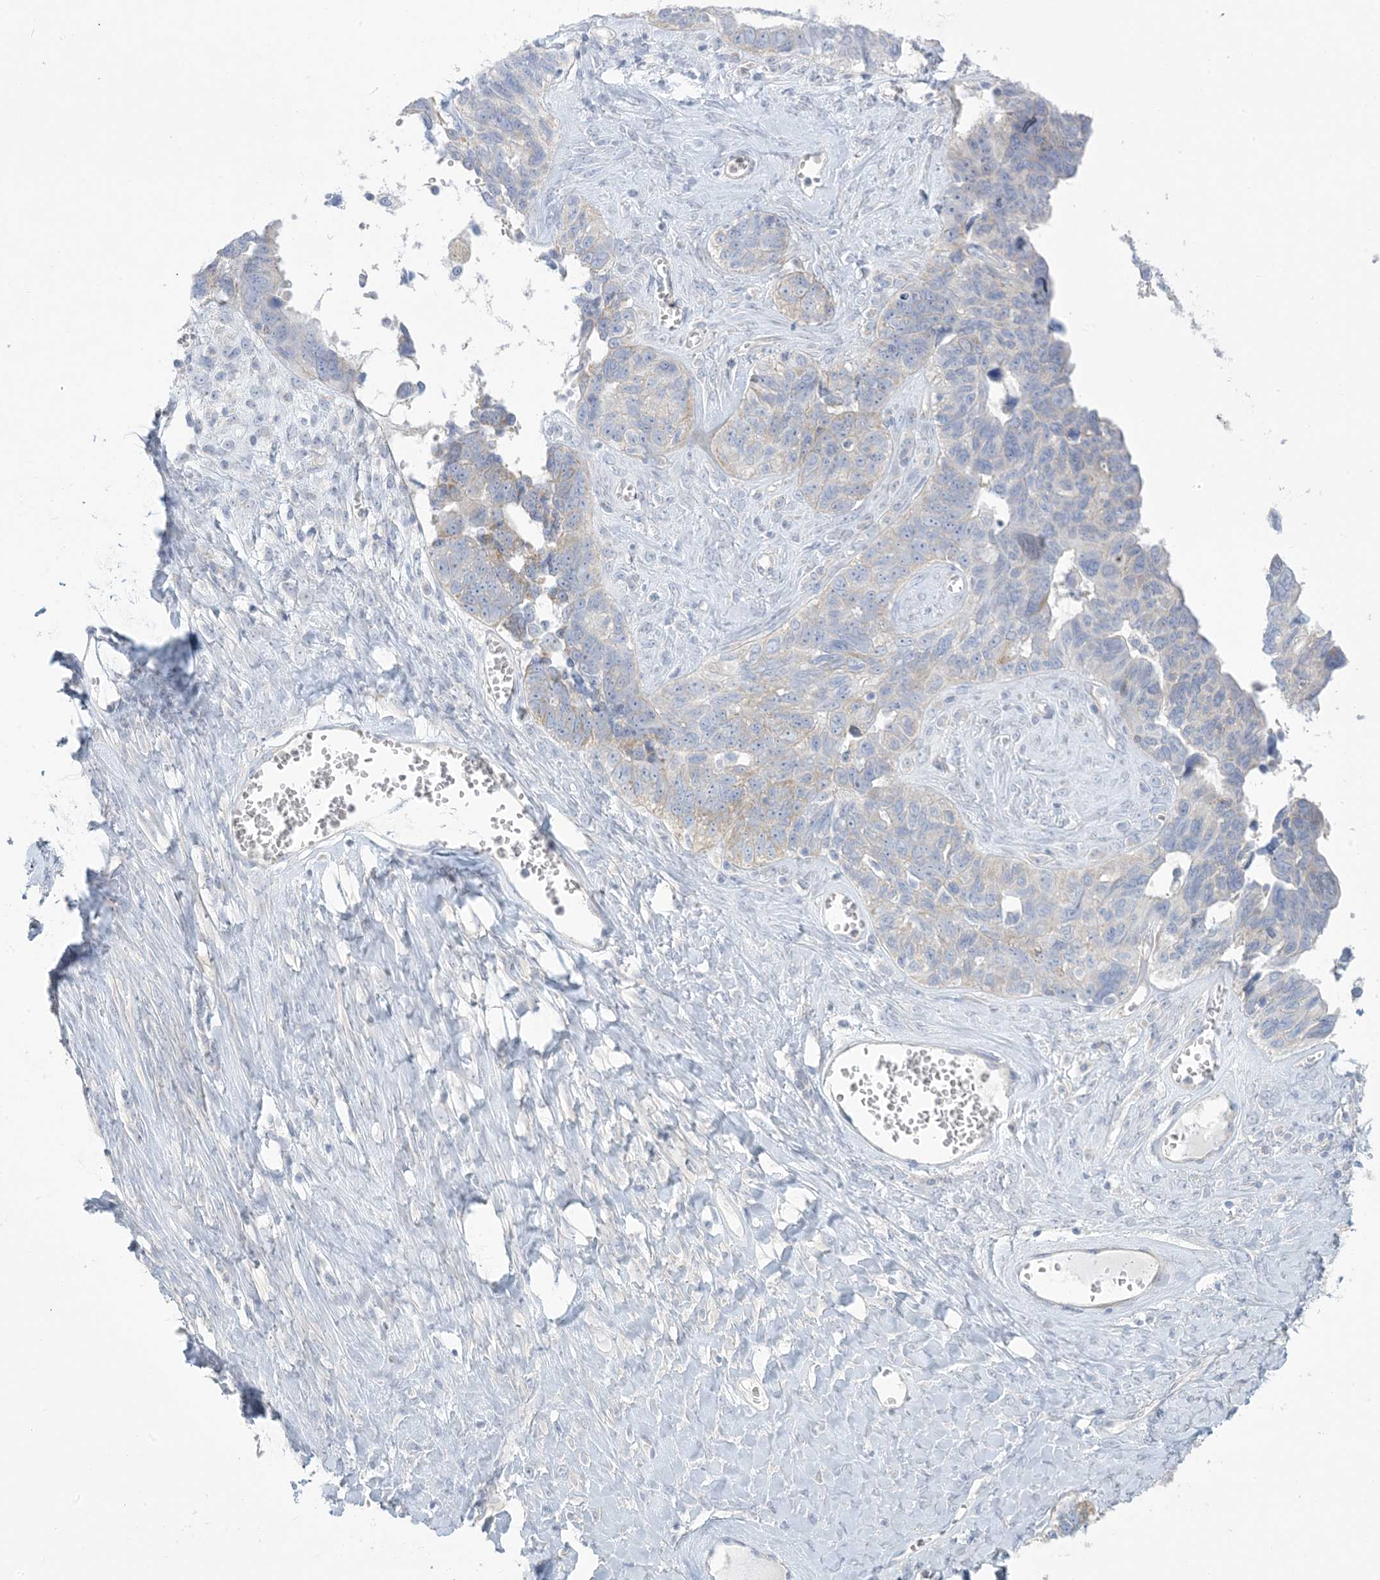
{"staining": {"intensity": "negative", "quantity": "none", "location": "none"}, "tissue": "ovarian cancer", "cell_type": "Tumor cells", "image_type": "cancer", "snomed": [{"axis": "morphology", "description": "Cystadenocarcinoma, serous, NOS"}, {"axis": "topography", "description": "Ovary"}], "caption": "Tumor cells show no significant staining in ovarian serous cystadenocarcinoma.", "gene": "MTHFD2L", "patient": {"sex": "female", "age": 79}}